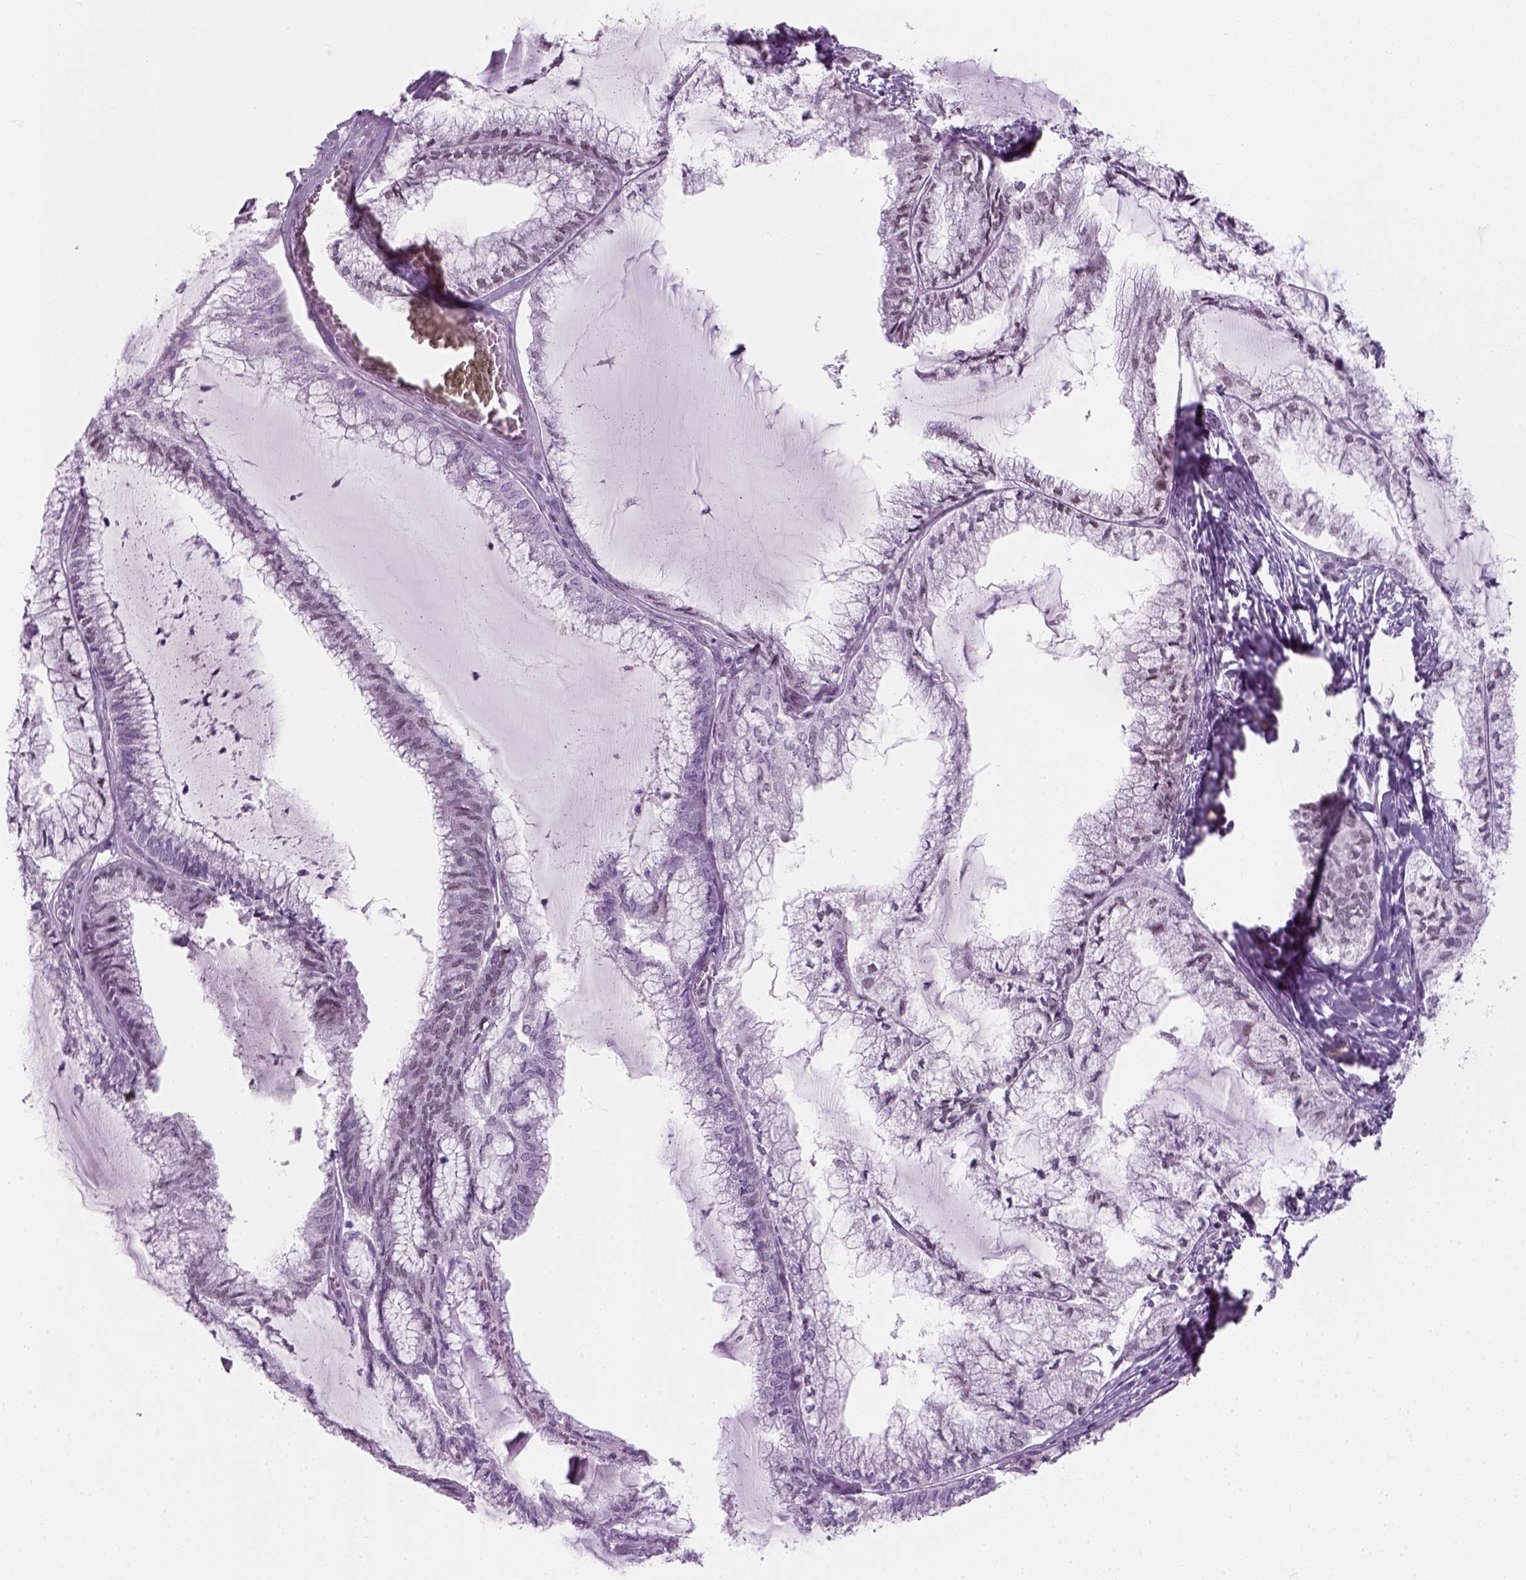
{"staining": {"intensity": "negative", "quantity": "none", "location": "none"}, "tissue": "endometrial cancer", "cell_type": "Tumor cells", "image_type": "cancer", "snomed": [{"axis": "morphology", "description": "Carcinoma, NOS"}, {"axis": "topography", "description": "Endometrium"}], "caption": "Tumor cells are negative for brown protein staining in endometrial carcinoma. Nuclei are stained in blue.", "gene": "ZNF865", "patient": {"sex": "female", "age": 62}}